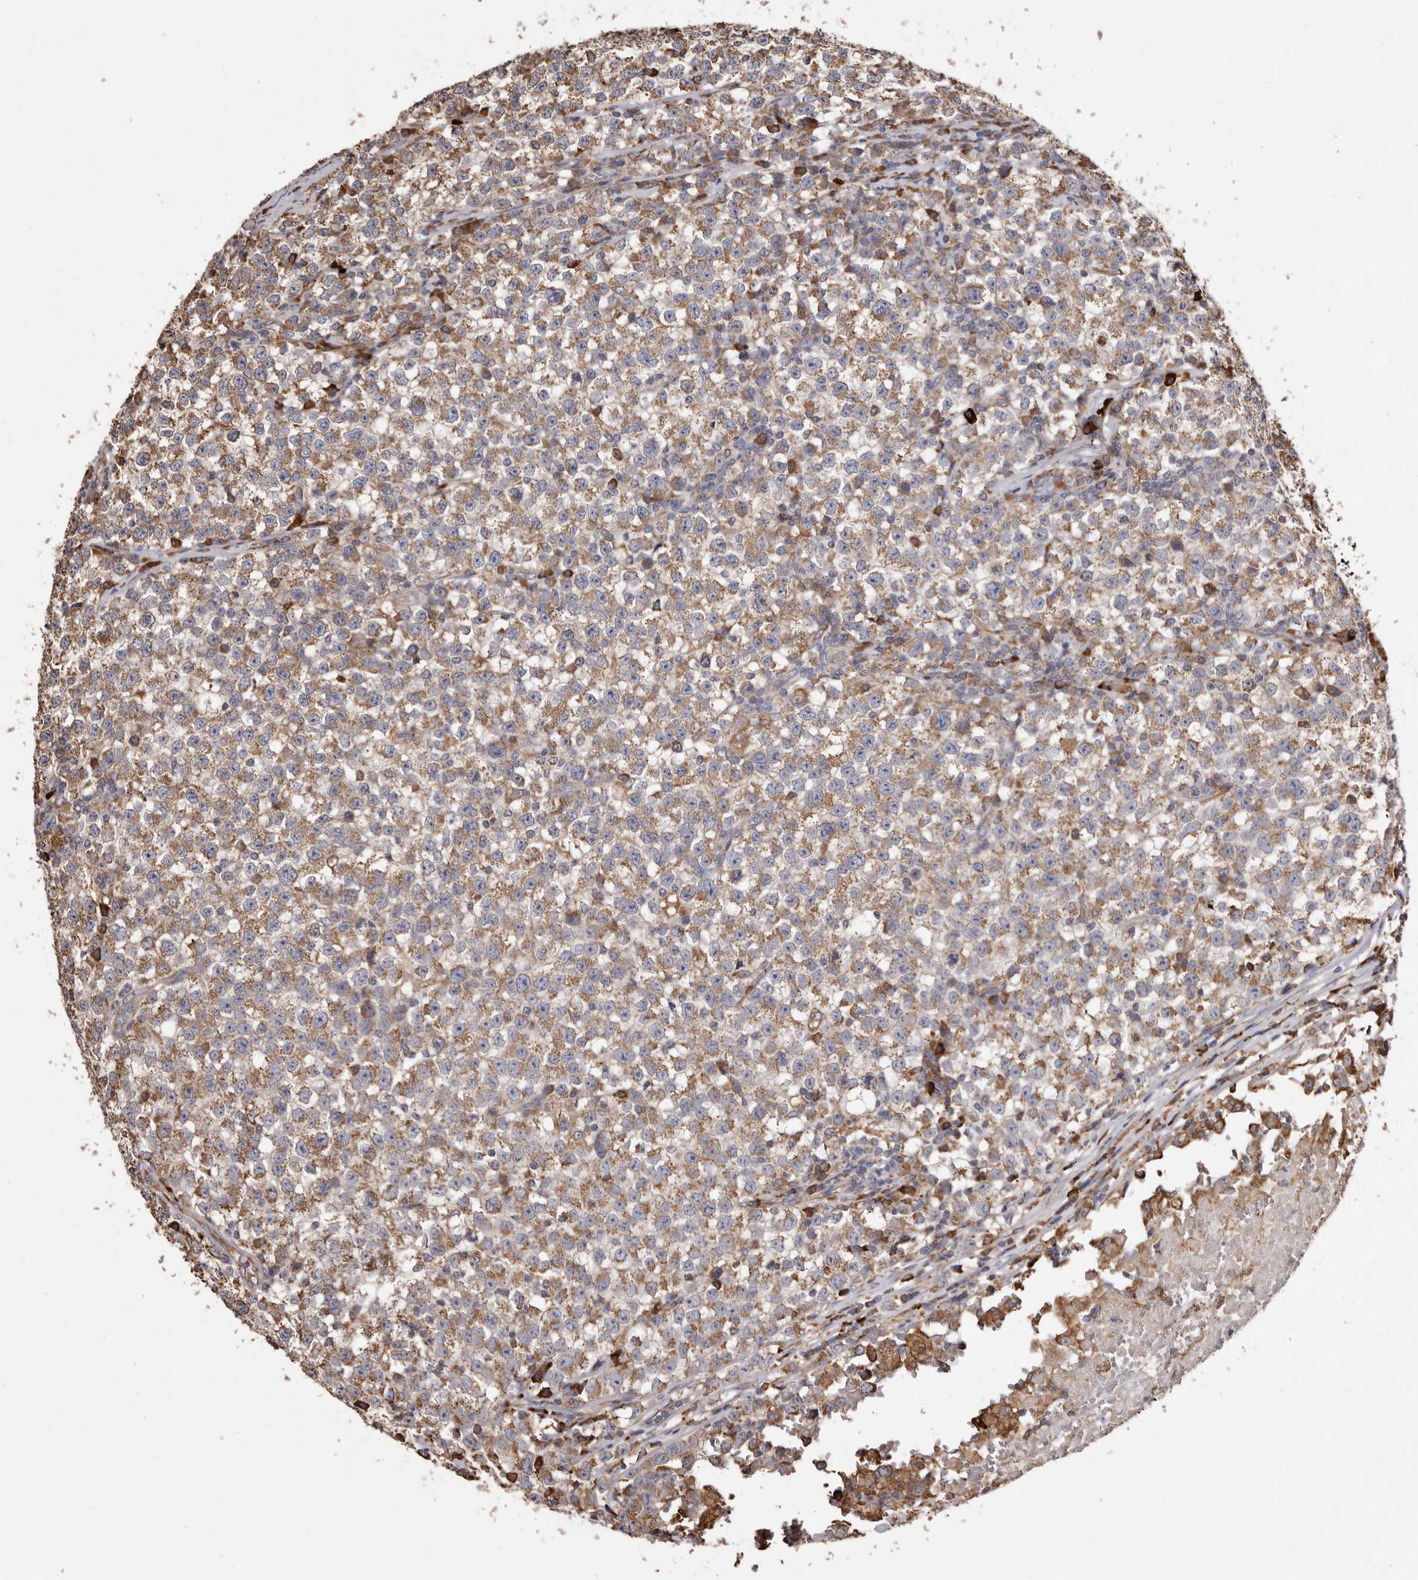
{"staining": {"intensity": "moderate", "quantity": ">75%", "location": "cytoplasmic/membranous"}, "tissue": "testis cancer", "cell_type": "Tumor cells", "image_type": "cancer", "snomed": [{"axis": "morphology", "description": "Seminoma, NOS"}, {"axis": "topography", "description": "Testis"}], "caption": "This image exhibits IHC staining of testis cancer (seminoma), with medium moderate cytoplasmic/membranous staining in about >75% of tumor cells.", "gene": "STEAP2", "patient": {"sex": "male", "age": 22}}